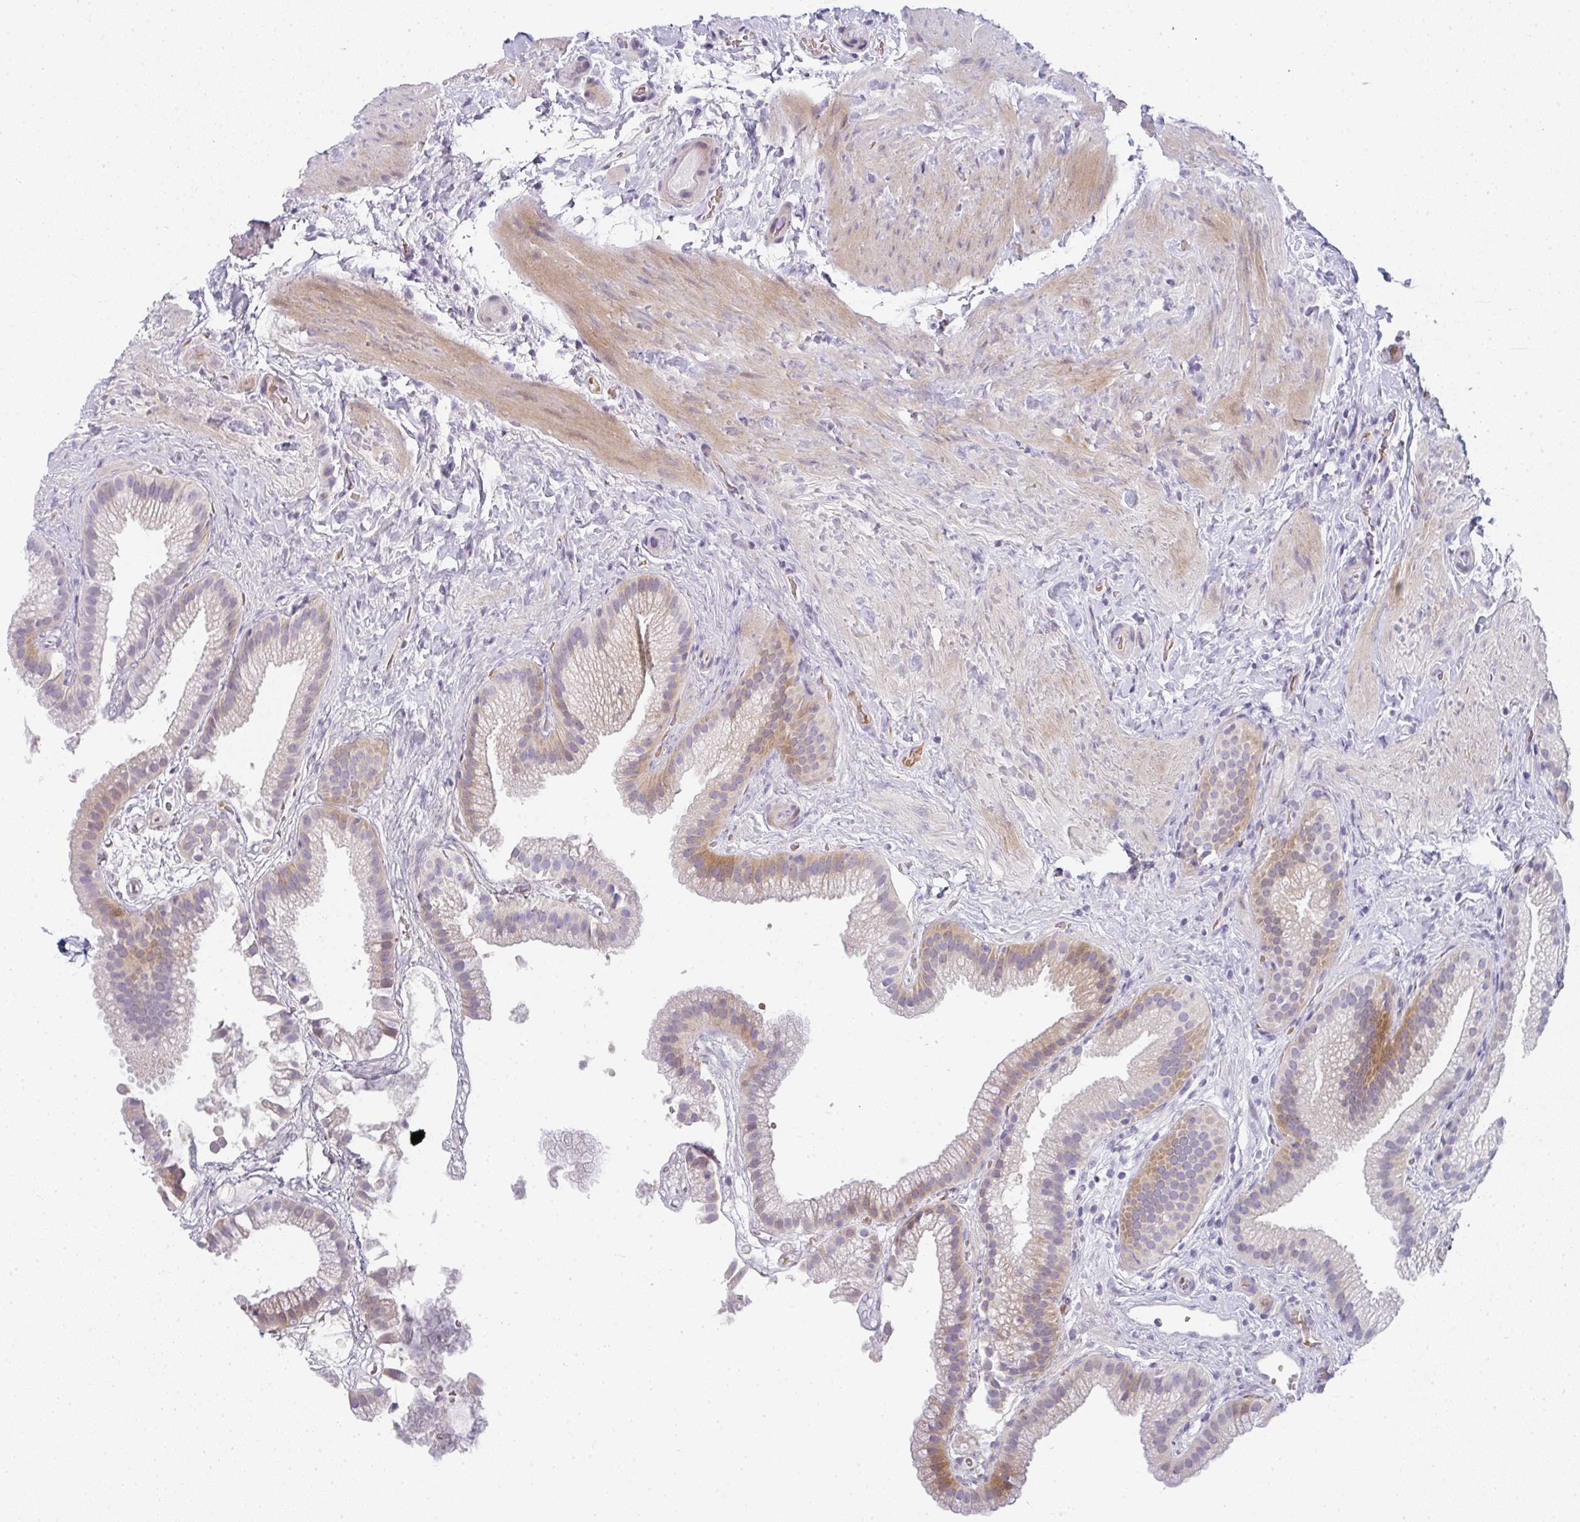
{"staining": {"intensity": "moderate", "quantity": "<25%", "location": "cytoplasmic/membranous"}, "tissue": "gallbladder", "cell_type": "Glandular cells", "image_type": "normal", "snomed": [{"axis": "morphology", "description": "Normal tissue, NOS"}, {"axis": "topography", "description": "Gallbladder"}], "caption": "A brown stain shows moderate cytoplasmic/membranous staining of a protein in glandular cells of normal gallbladder. The staining is performed using DAB (3,3'-diaminobenzidine) brown chromogen to label protein expression. The nuclei are counter-stained blue using hematoxylin.", "gene": "NEU2", "patient": {"sex": "female", "age": 63}}